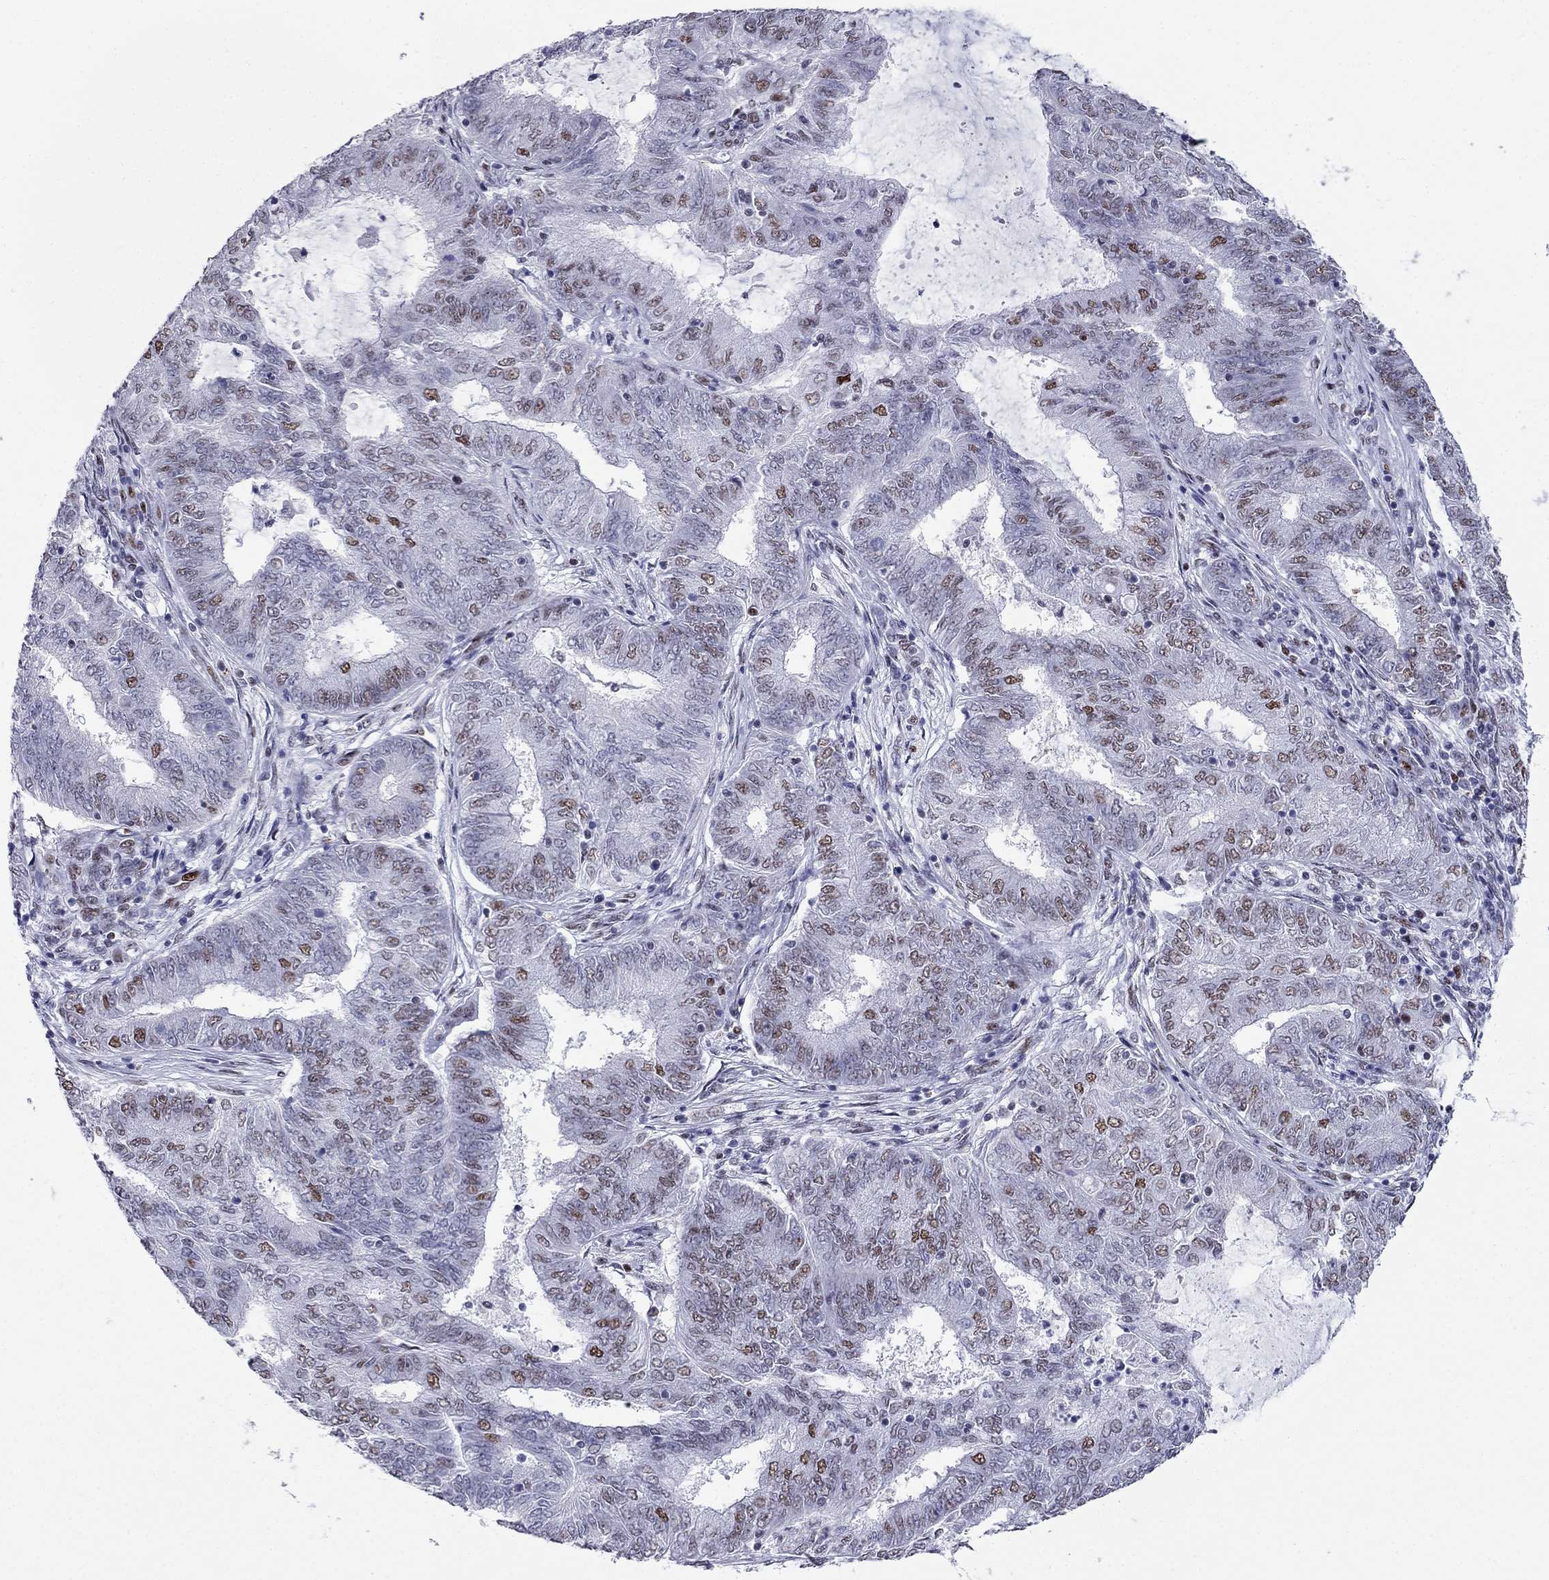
{"staining": {"intensity": "moderate", "quantity": "<25%", "location": "nuclear"}, "tissue": "endometrial cancer", "cell_type": "Tumor cells", "image_type": "cancer", "snomed": [{"axis": "morphology", "description": "Adenocarcinoma, NOS"}, {"axis": "topography", "description": "Endometrium"}], "caption": "IHC micrograph of endometrial adenocarcinoma stained for a protein (brown), which reveals low levels of moderate nuclear expression in about <25% of tumor cells.", "gene": "PPM1G", "patient": {"sex": "female", "age": 62}}